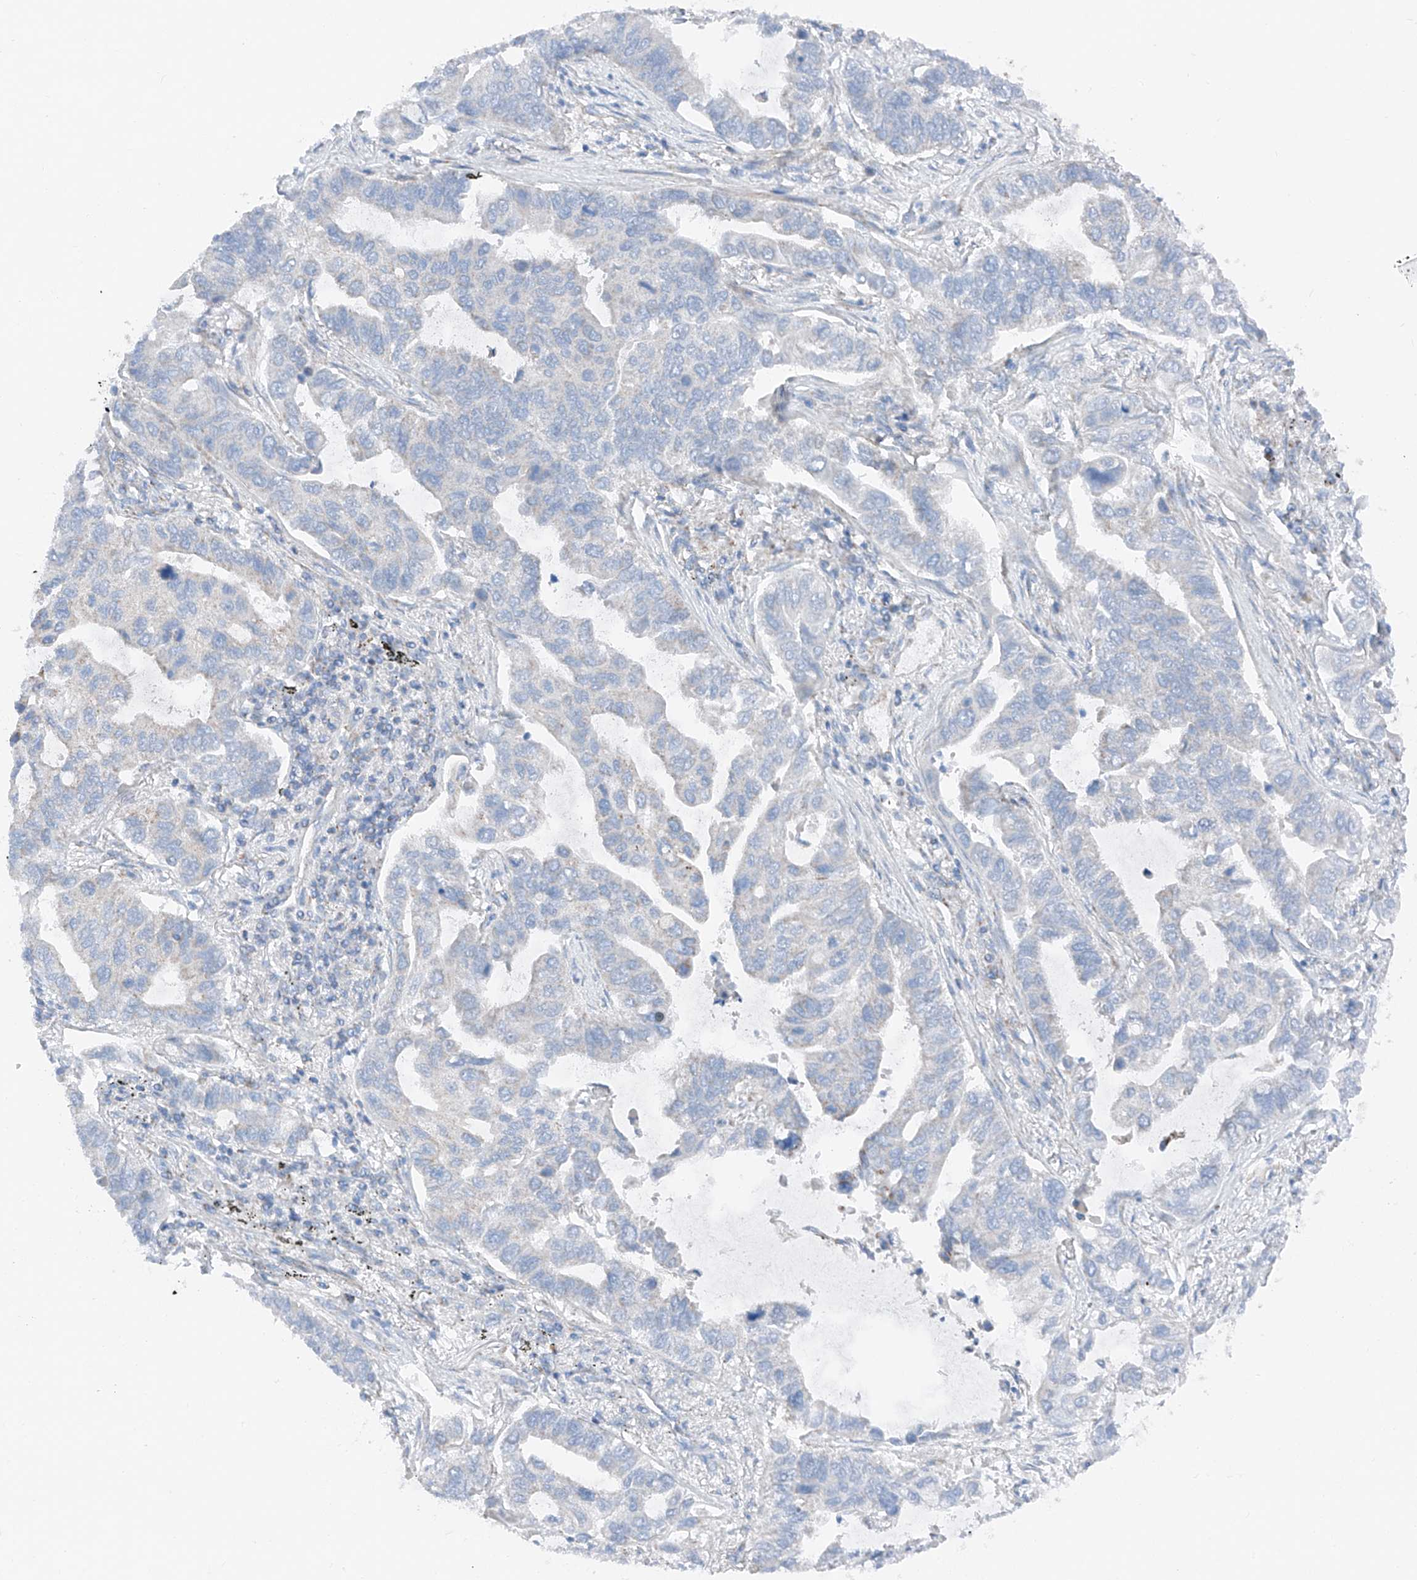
{"staining": {"intensity": "negative", "quantity": "none", "location": "none"}, "tissue": "lung cancer", "cell_type": "Tumor cells", "image_type": "cancer", "snomed": [{"axis": "morphology", "description": "Adenocarcinoma, NOS"}, {"axis": "topography", "description": "Lung"}], "caption": "DAB immunohistochemical staining of lung adenocarcinoma reveals no significant staining in tumor cells.", "gene": "MRAP", "patient": {"sex": "male", "age": 64}}